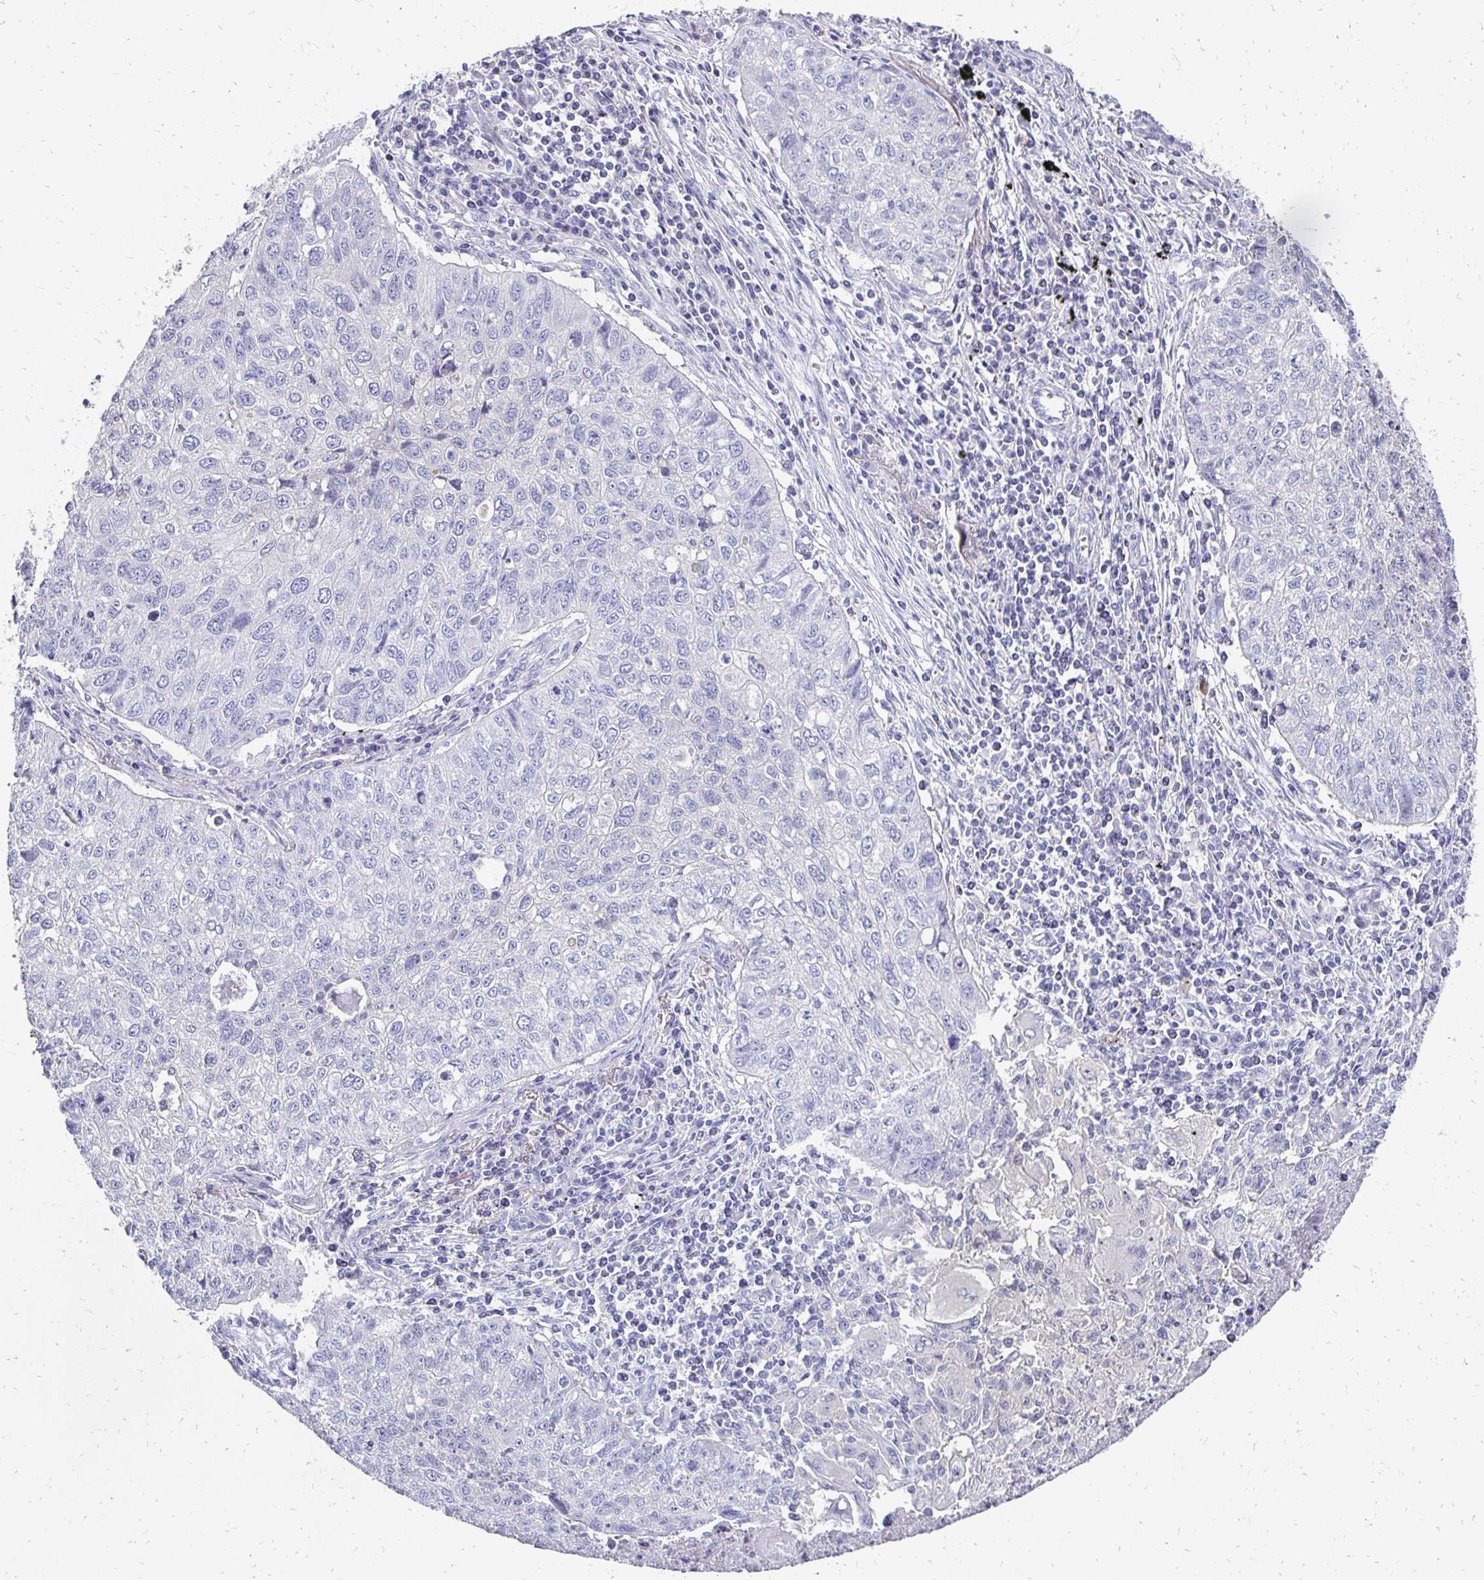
{"staining": {"intensity": "negative", "quantity": "none", "location": "none"}, "tissue": "lung cancer", "cell_type": "Tumor cells", "image_type": "cancer", "snomed": [{"axis": "morphology", "description": "Normal morphology"}, {"axis": "morphology", "description": "Aneuploidy"}, {"axis": "morphology", "description": "Squamous cell carcinoma, NOS"}, {"axis": "topography", "description": "Lymph node"}, {"axis": "topography", "description": "Lung"}], "caption": "There is no significant staining in tumor cells of lung cancer. (Stains: DAB (3,3'-diaminobenzidine) IHC with hematoxylin counter stain, Microscopy: brightfield microscopy at high magnification).", "gene": "SYCP3", "patient": {"sex": "female", "age": 76}}